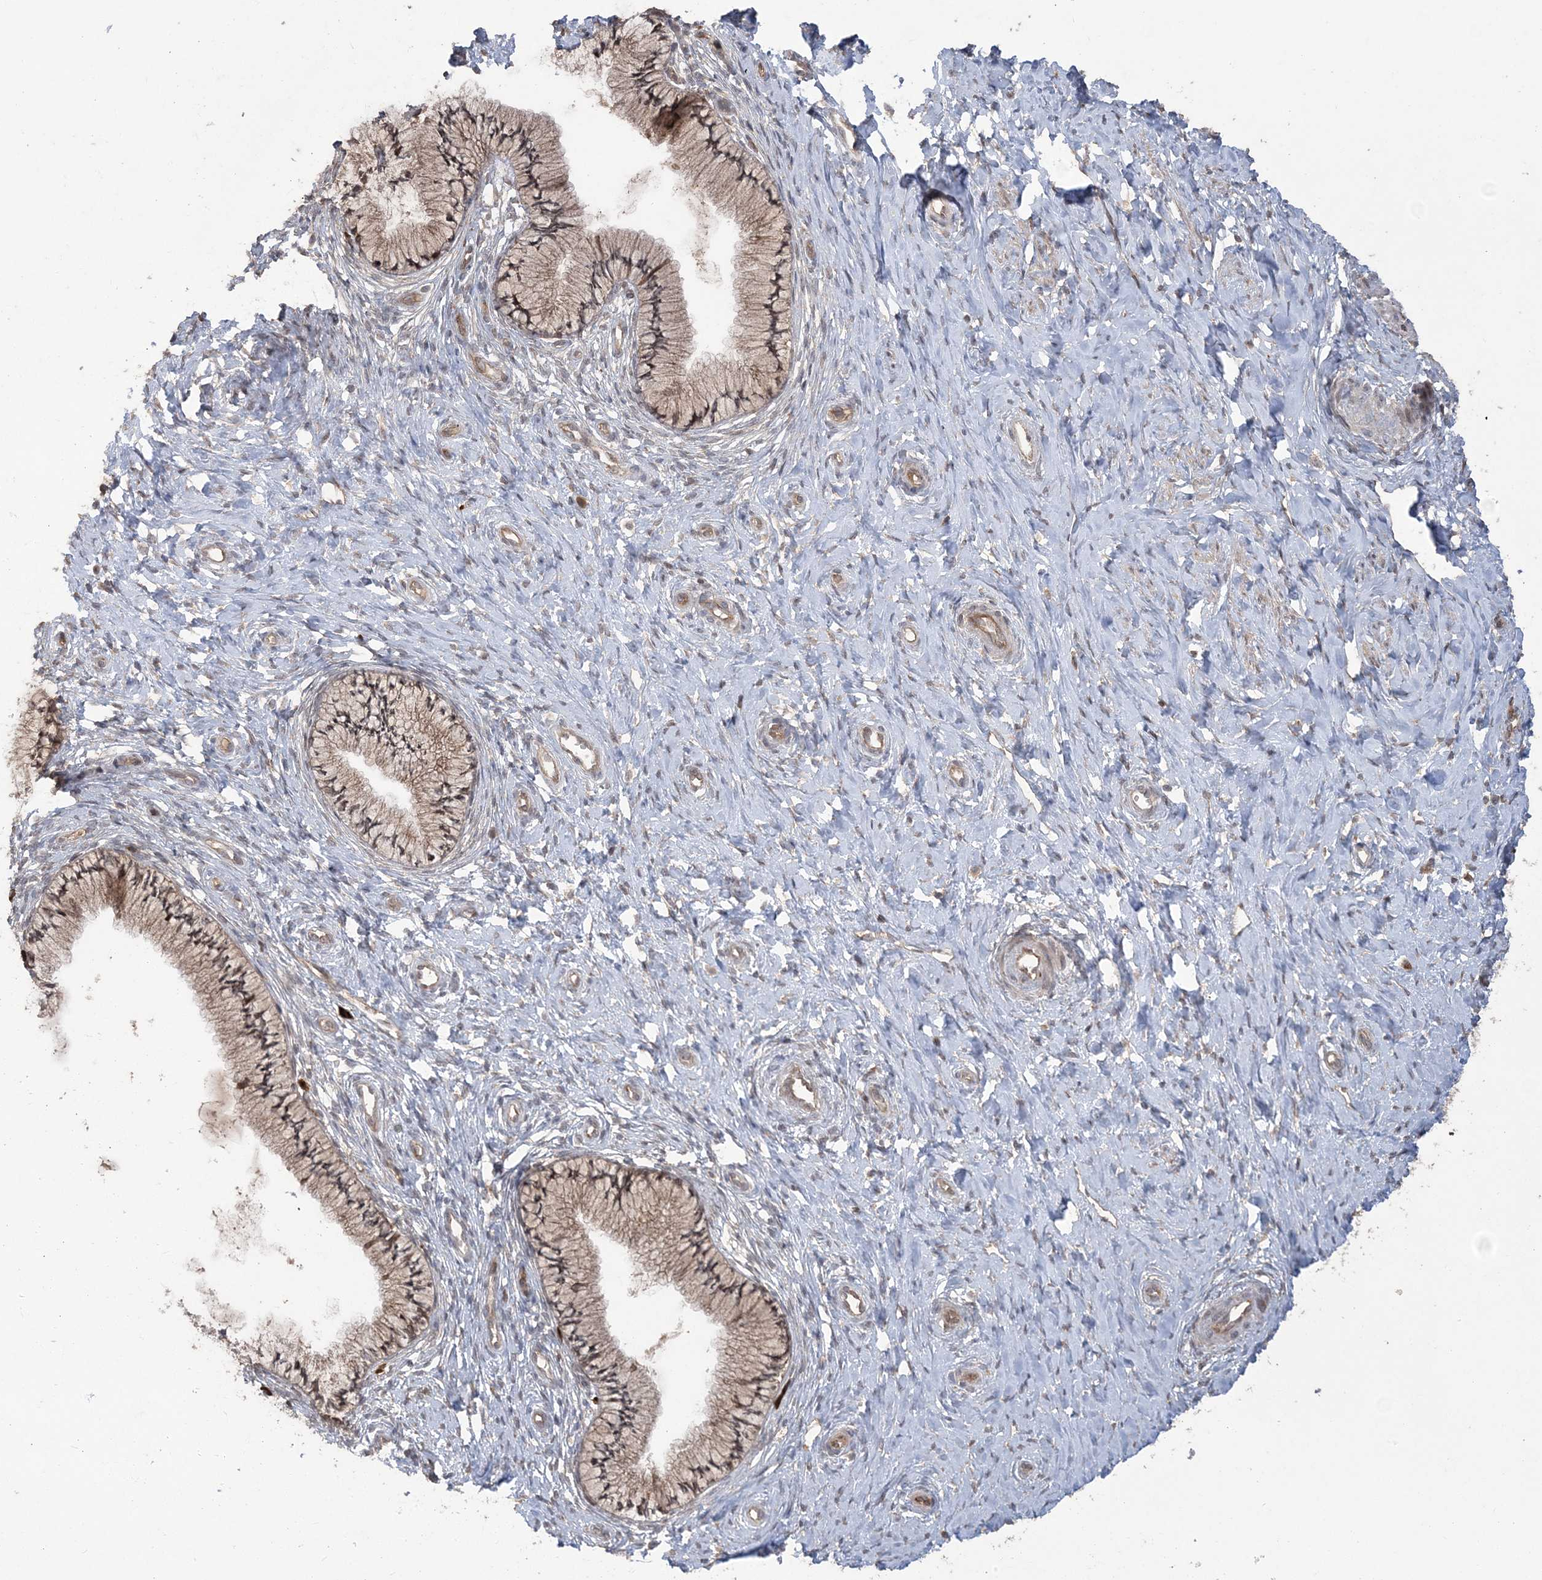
{"staining": {"intensity": "moderate", "quantity": ">75%", "location": "cytoplasmic/membranous"}, "tissue": "cervix", "cell_type": "Glandular cells", "image_type": "normal", "snomed": [{"axis": "morphology", "description": "Normal tissue, NOS"}, {"axis": "topography", "description": "Cervix"}], "caption": "A brown stain highlights moderate cytoplasmic/membranous expression of a protein in glandular cells of benign cervix.", "gene": "HERPUD1", "patient": {"sex": "female", "age": 36}}